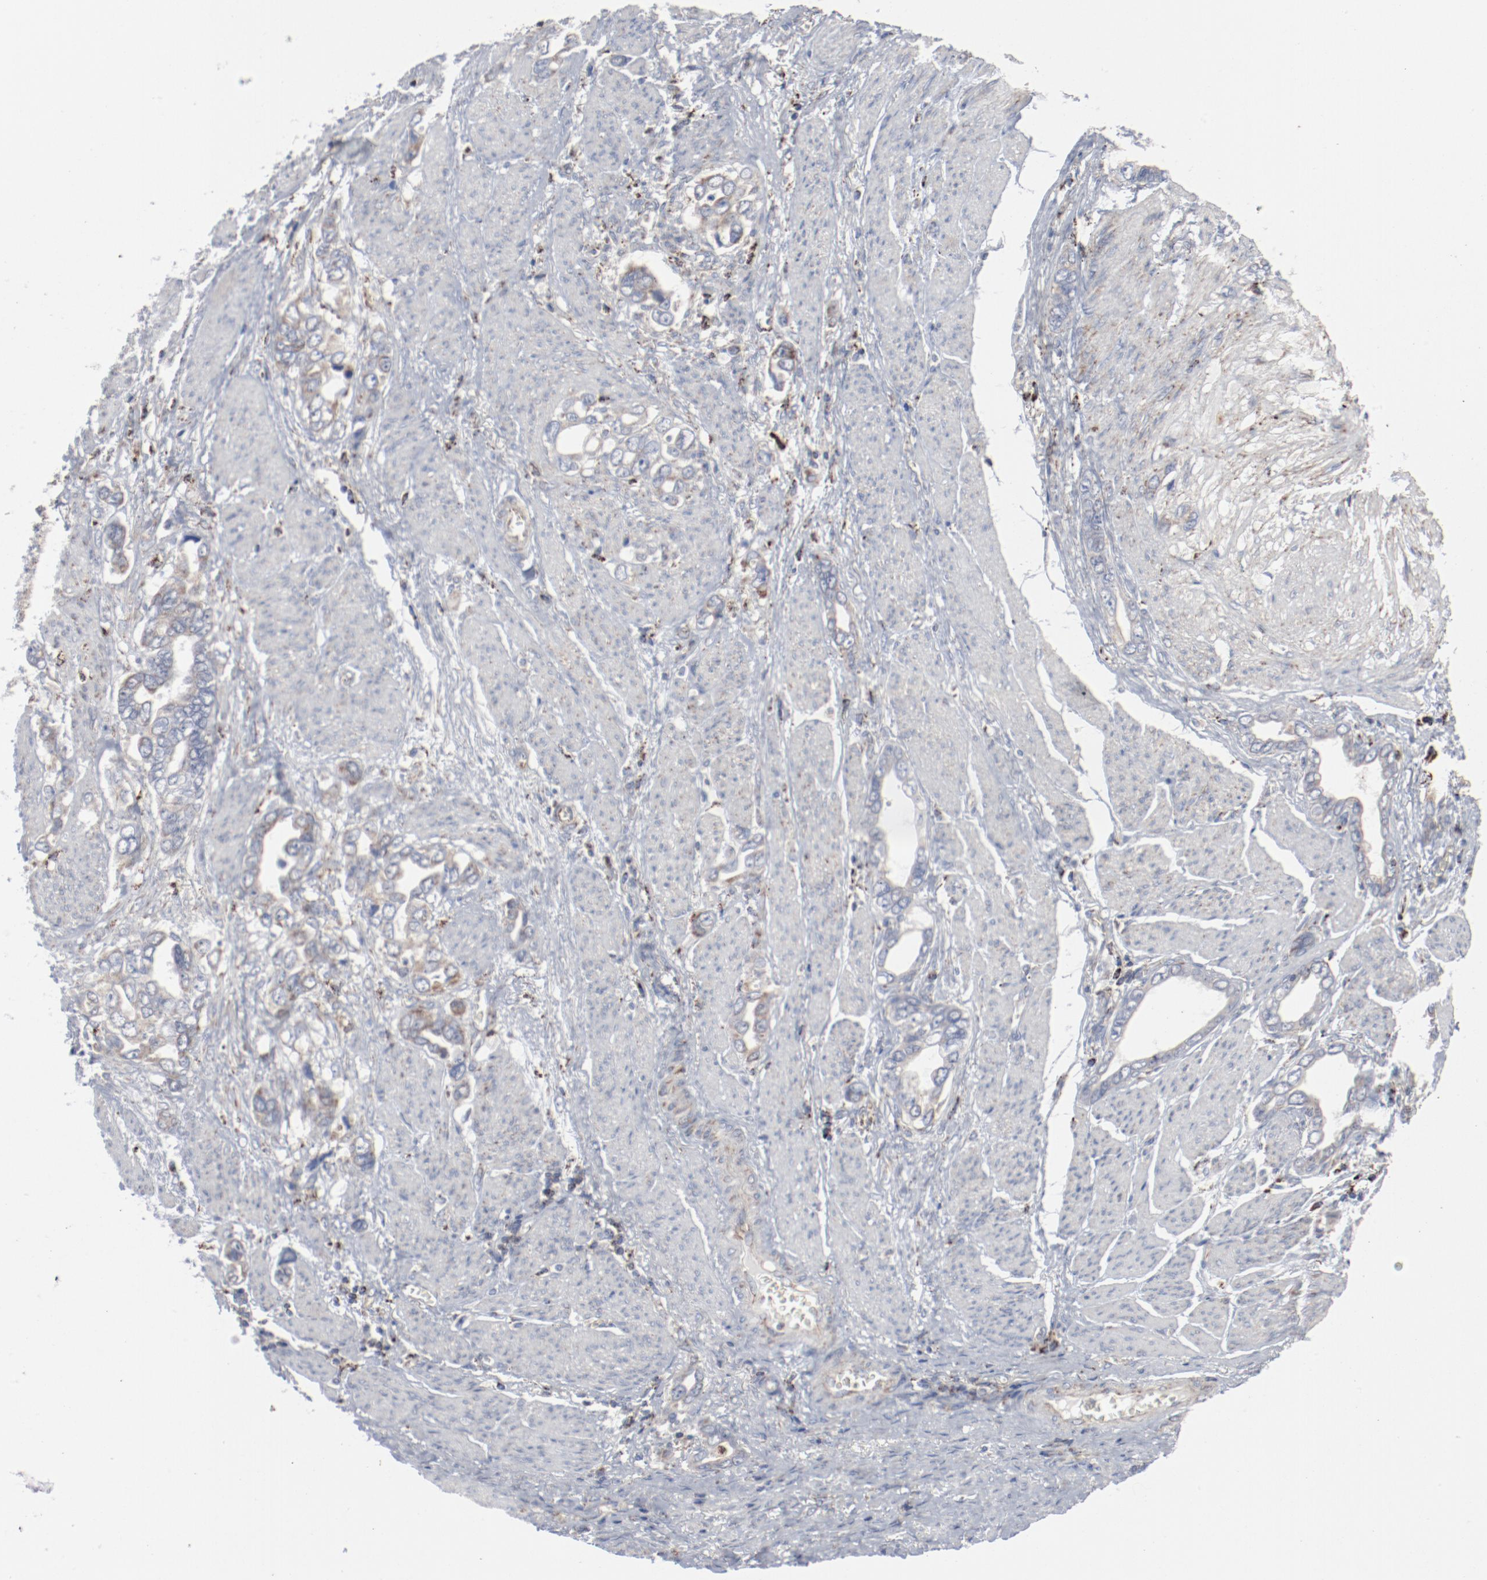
{"staining": {"intensity": "weak", "quantity": "<25%", "location": "cytoplasmic/membranous"}, "tissue": "stomach cancer", "cell_type": "Tumor cells", "image_type": "cancer", "snomed": [{"axis": "morphology", "description": "Adenocarcinoma, NOS"}, {"axis": "topography", "description": "Stomach"}], "caption": "DAB immunohistochemical staining of human adenocarcinoma (stomach) demonstrates no significant positivity in tumor cells. Brightfield microscopy of IHC stained with DAB (brown) and hematoxylin (blue), captured at high magnification.", "gene": "SETD3", "patient": {"sex": "male", "age": 78}}